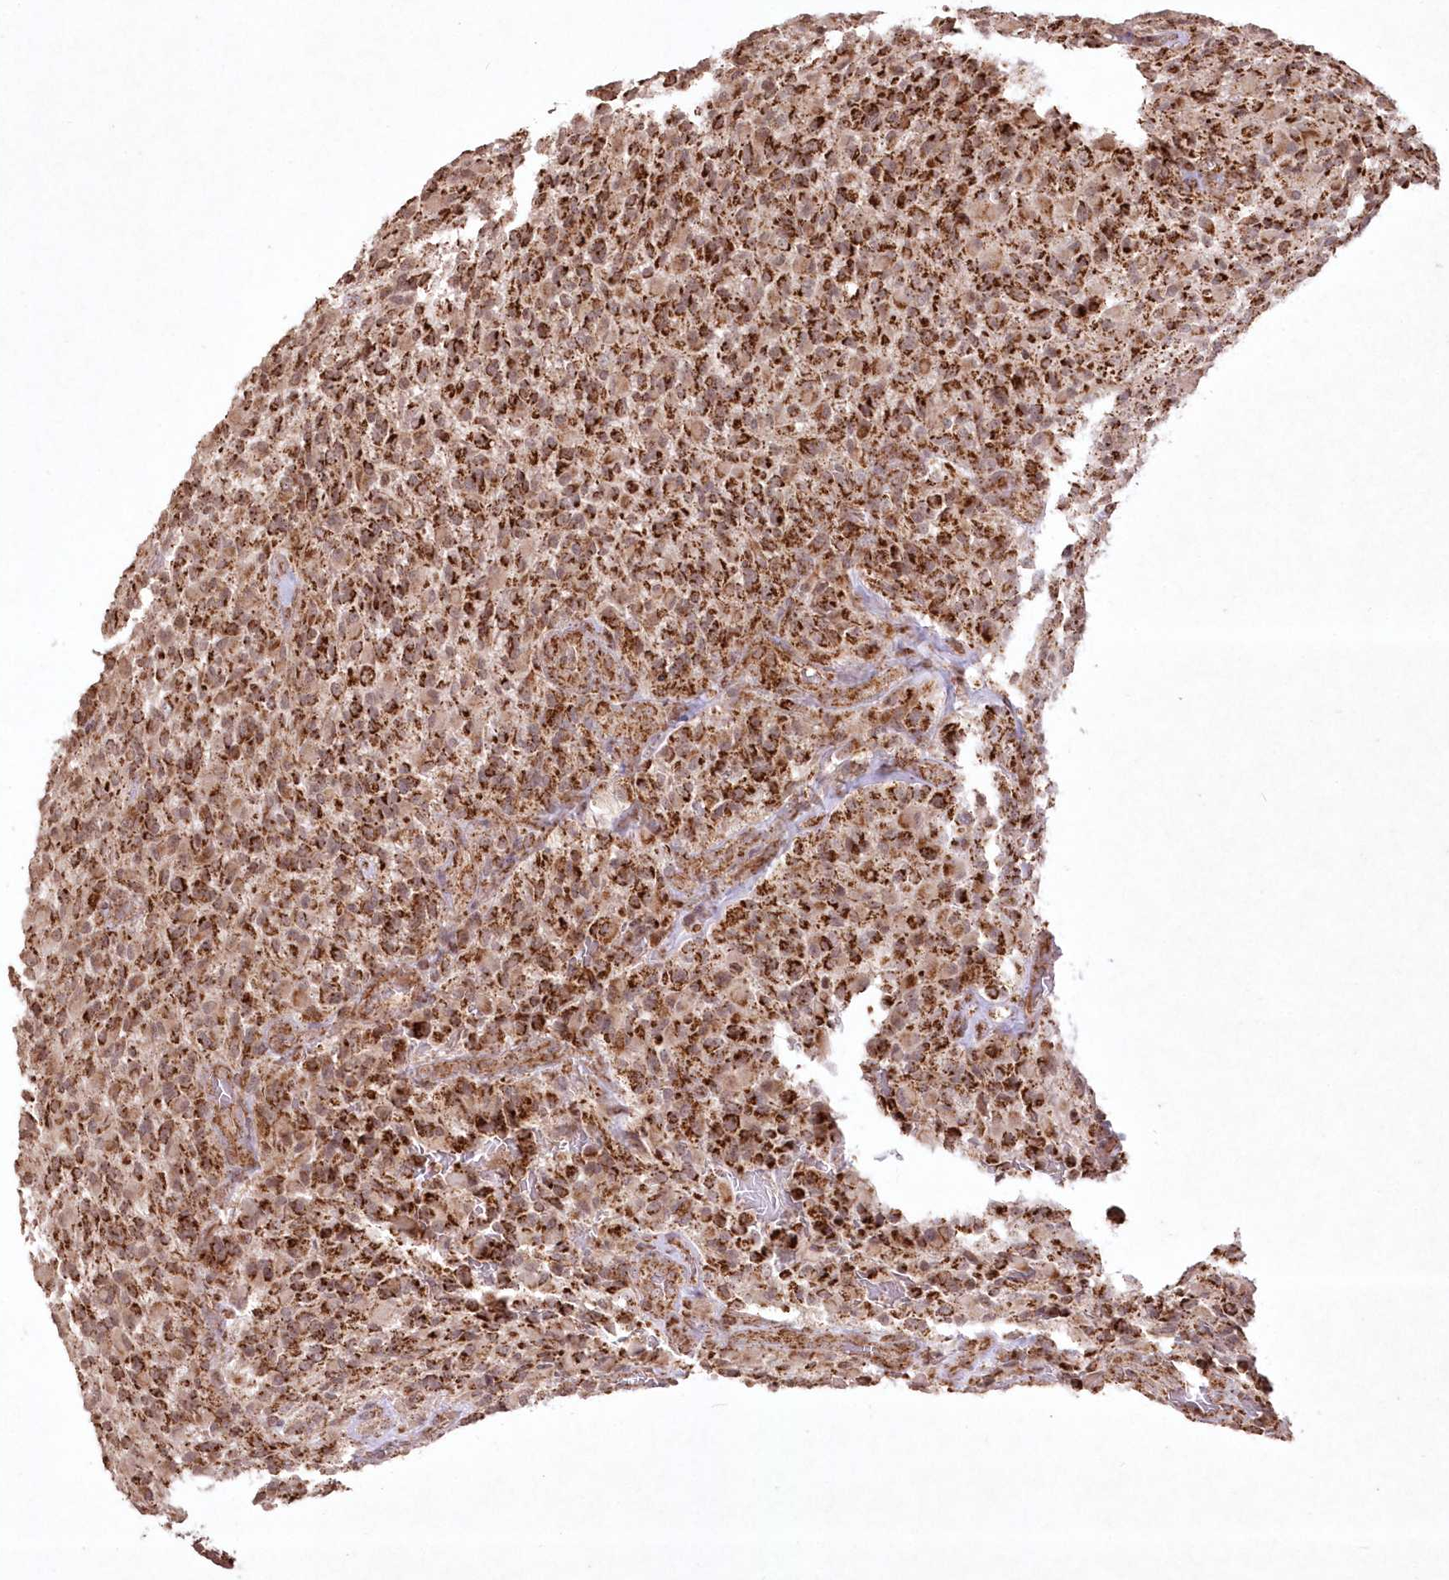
{"staining": {"intensity": "strong", "quantity": ">75%", "location": "cytoplasmic/membranous"}, "tissue": "glioma", "cell_type": "Tumor cells", "image_type": "cancer", "snomed": [{"axis": "morphology", "description": "Glioma, malignant, High grade"}, {"axis": "topography", "description": "Brain"}], "caption": "DAB immunohistochemical staining of glioma demonstrates strong cytoplasmic/membranous protein expression in approximately >75% of tumor cells.", "gene": "LRPPRC", "patient": {"sex": "male", "age": 71}}